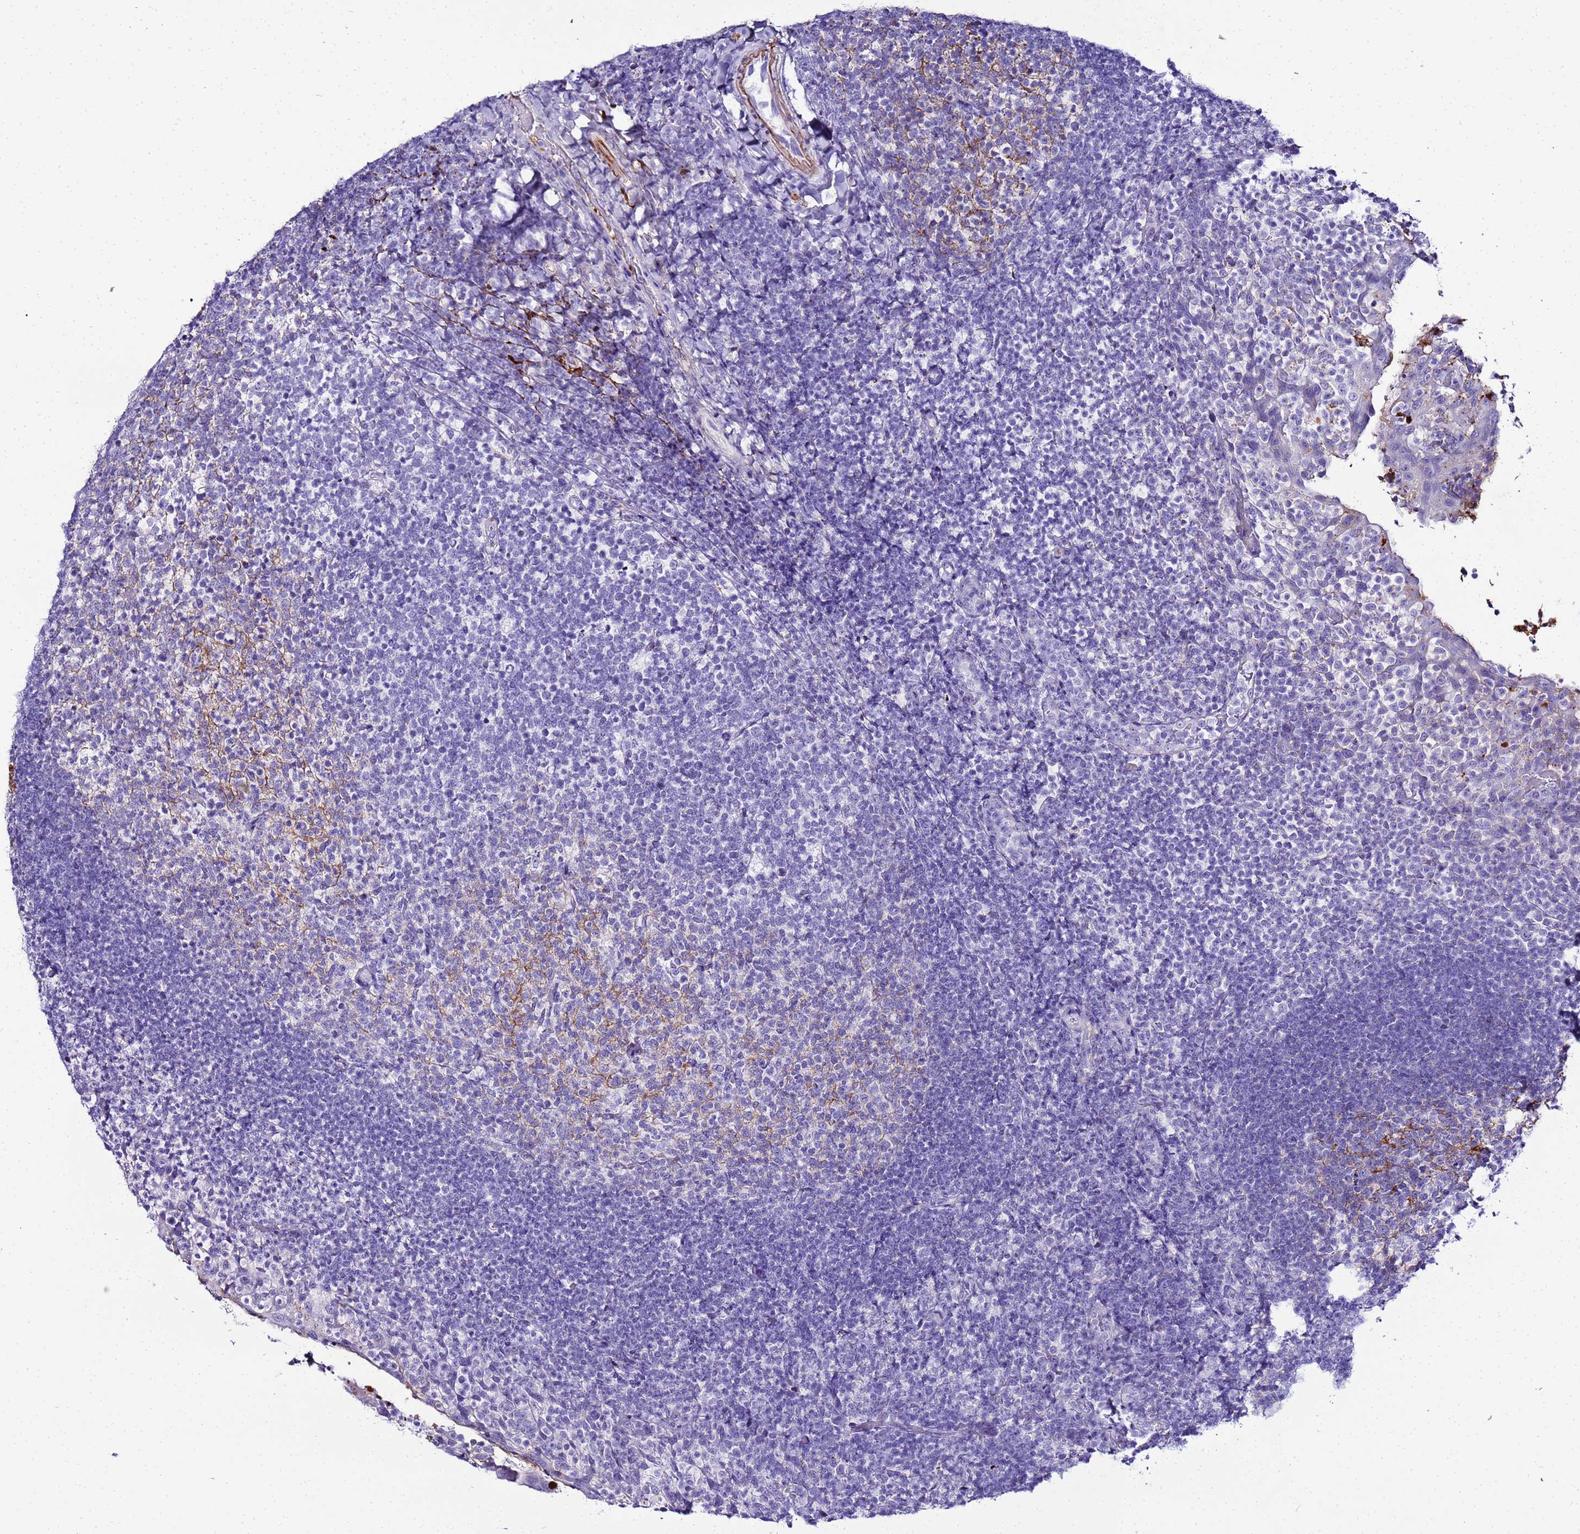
{"staining": {"intensity": "moderate", "quantity": "<25%", "location": "cytoplasmic/membranous"}, "tissue": "tonsil", "cell_type": "Germinal center cells", "image_type": "normal", "snomed": [{"axis": "morphology", "description": "Normal tissue, NOS"}, {"axis": "topography", "description": "Tonsil"}], "caption": "An image showing moderate cytoplasmic/membranous positivity in approximately <25% of germinal center cells in normal tonsil, as visualized by brown immunohistochemical staining.", "gene": "CFHR1", "patient": {"sex": "female", "age": 10}}